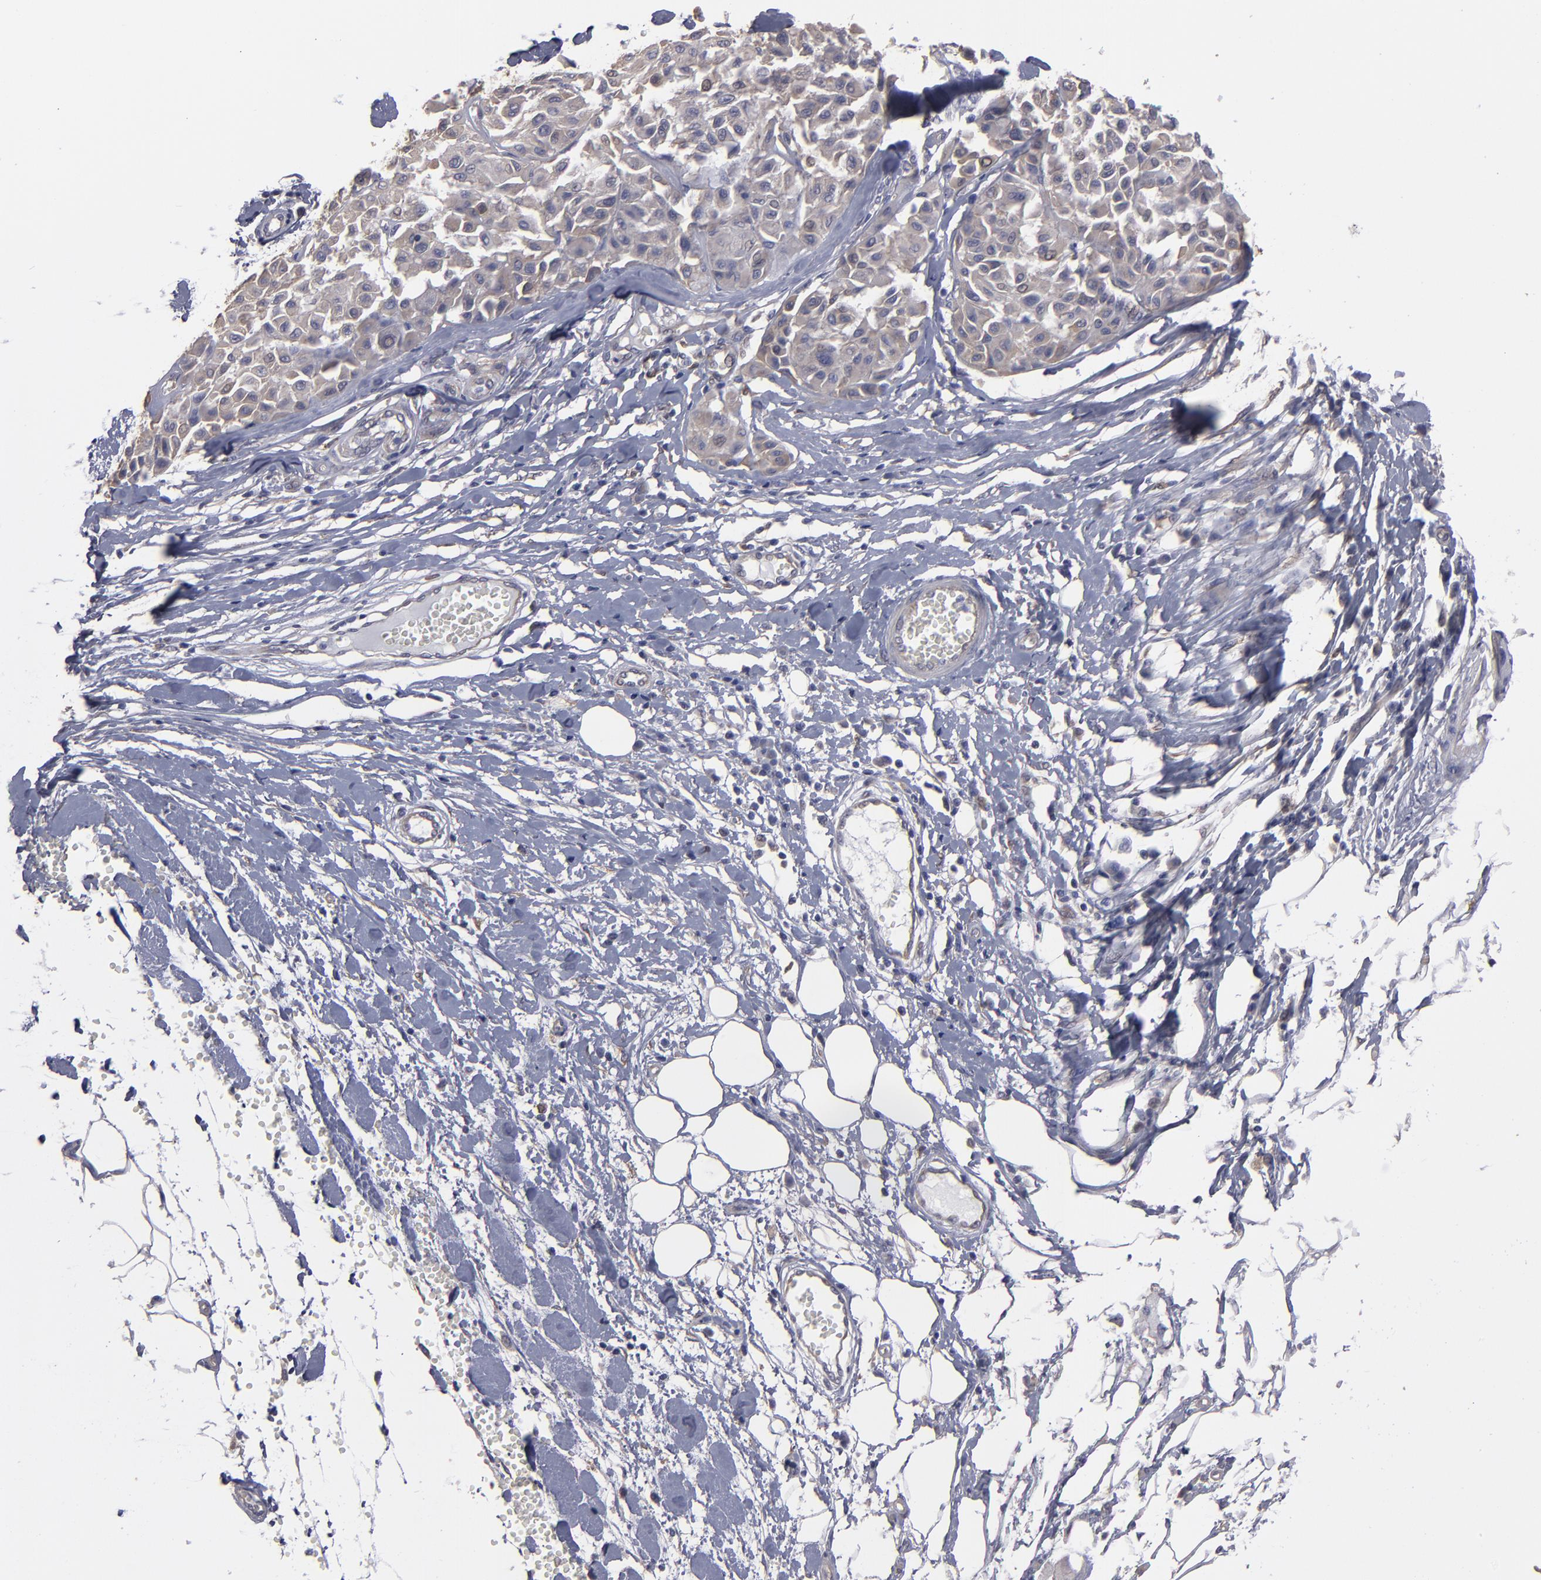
{"staining": {"intensity": "weak", "quantity": ">75%", "location": "cytoplasmic/membranous"}, "tissue": "melanoma", "cell_type": "Tumor cells", "image_type": "cancer", "snomed": [{"axis": "morphology", "description": "Malignant melanoma, Metastatic site"}, {"axis": "topography", "description": "Soft tissue"}], "caption": "Immunohistochemical staining of melanoma shows weak cytoplasmic/membranous protein staining in approximately >75% of tumor cells.", "gene": "NDRG2", "patient": {"sex": "male", "age": 41}}